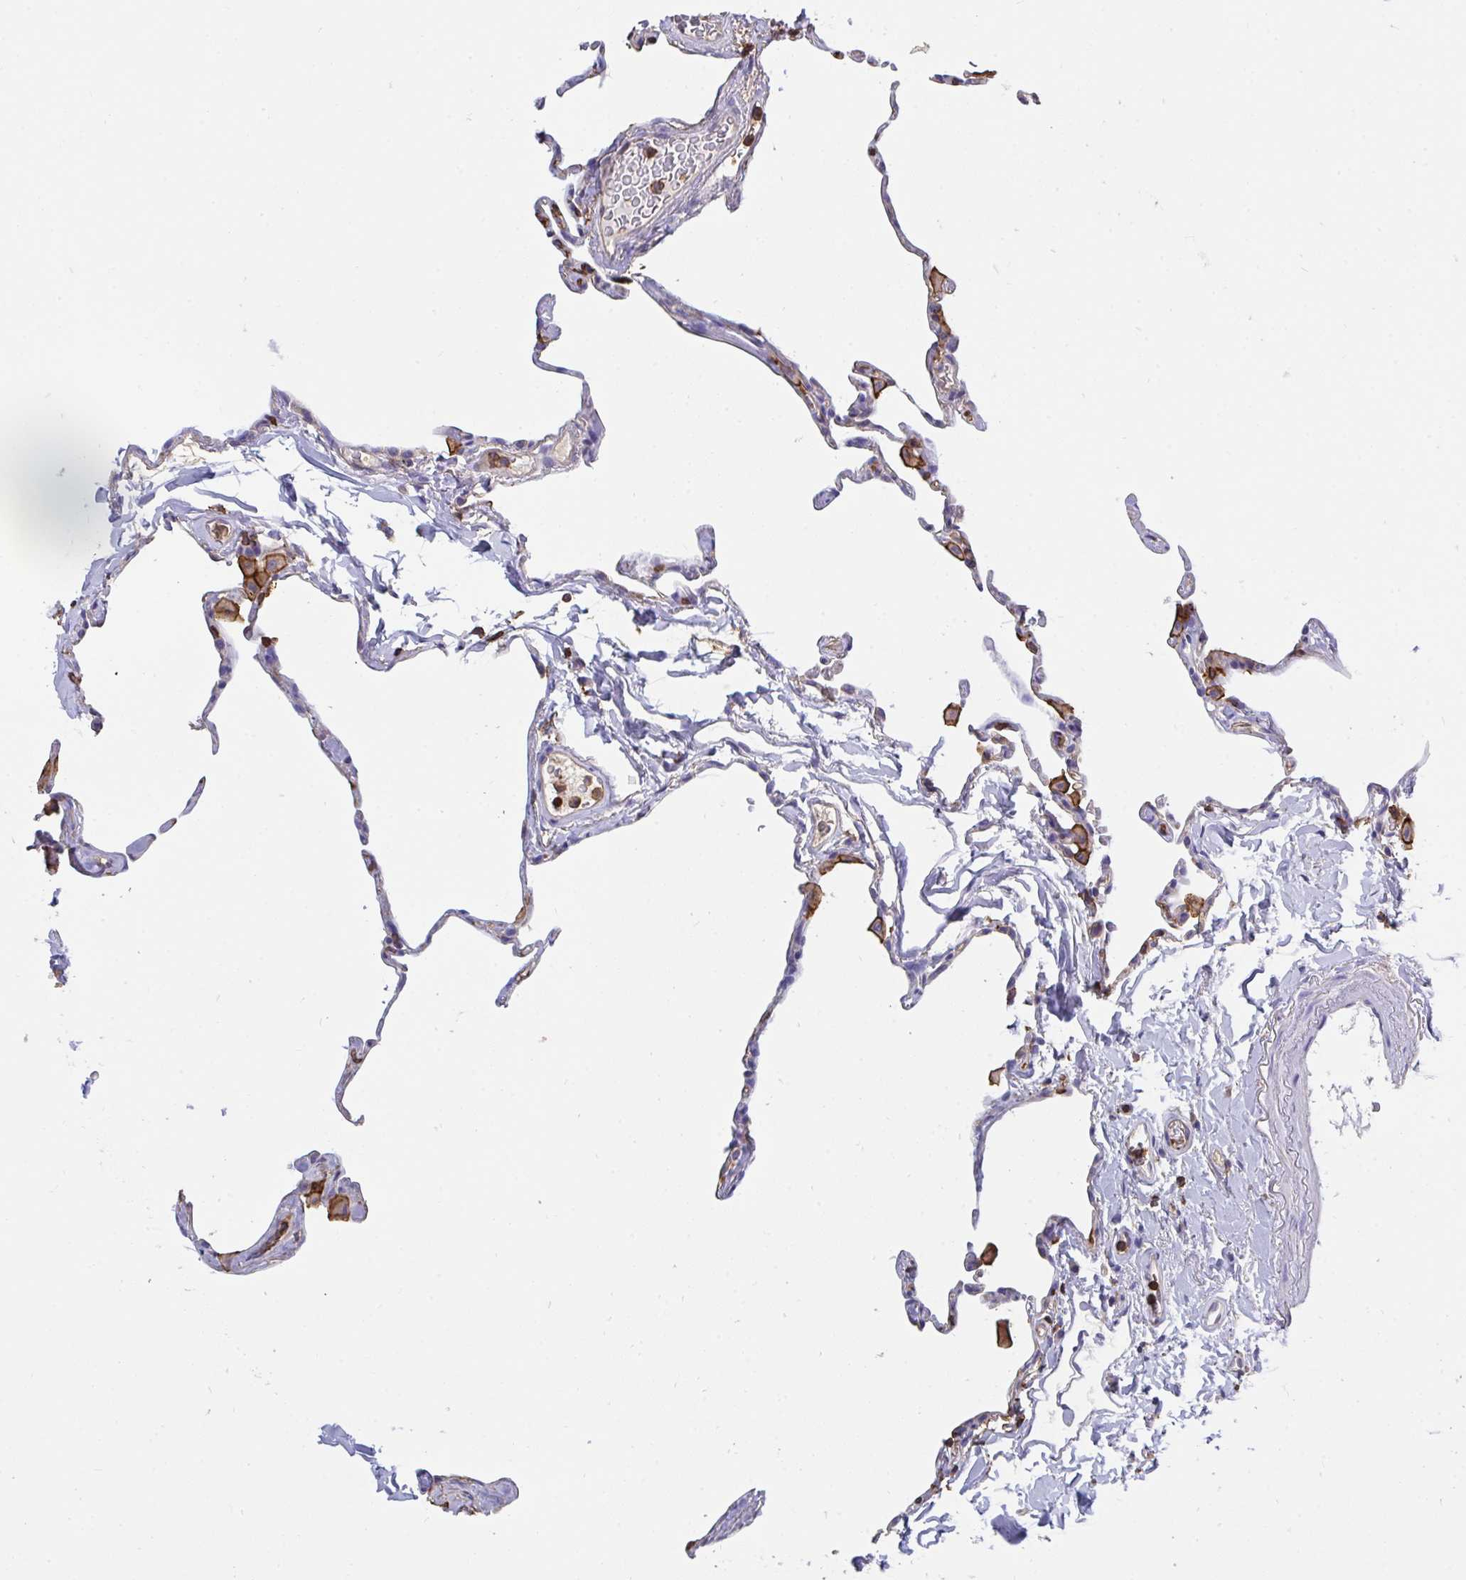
{"staining": {"intensity": "moderate", "quantity": "<25%", "location": "cytoplasmic/membranous"}, "tissue": "lung", "cell_type": "Alveolar cells", "image_type": "normal", "snomed": [{"axis": "morphology", "description": "Normal tissue, NOS"}, {"axis": "topography", "description": "Lung"}], "caption": "Brown immunohistochemical staining in unremarkable lung reveals moderate cytoplasmic/membranous positivity in approximately <25% of alveolar cells. (DAB (3,3'-diaminobenzidine) IHC with brightfield microscopy, high magnification).", "gene": "CFL1", "patient": {"sex": "male", "age": 65}}